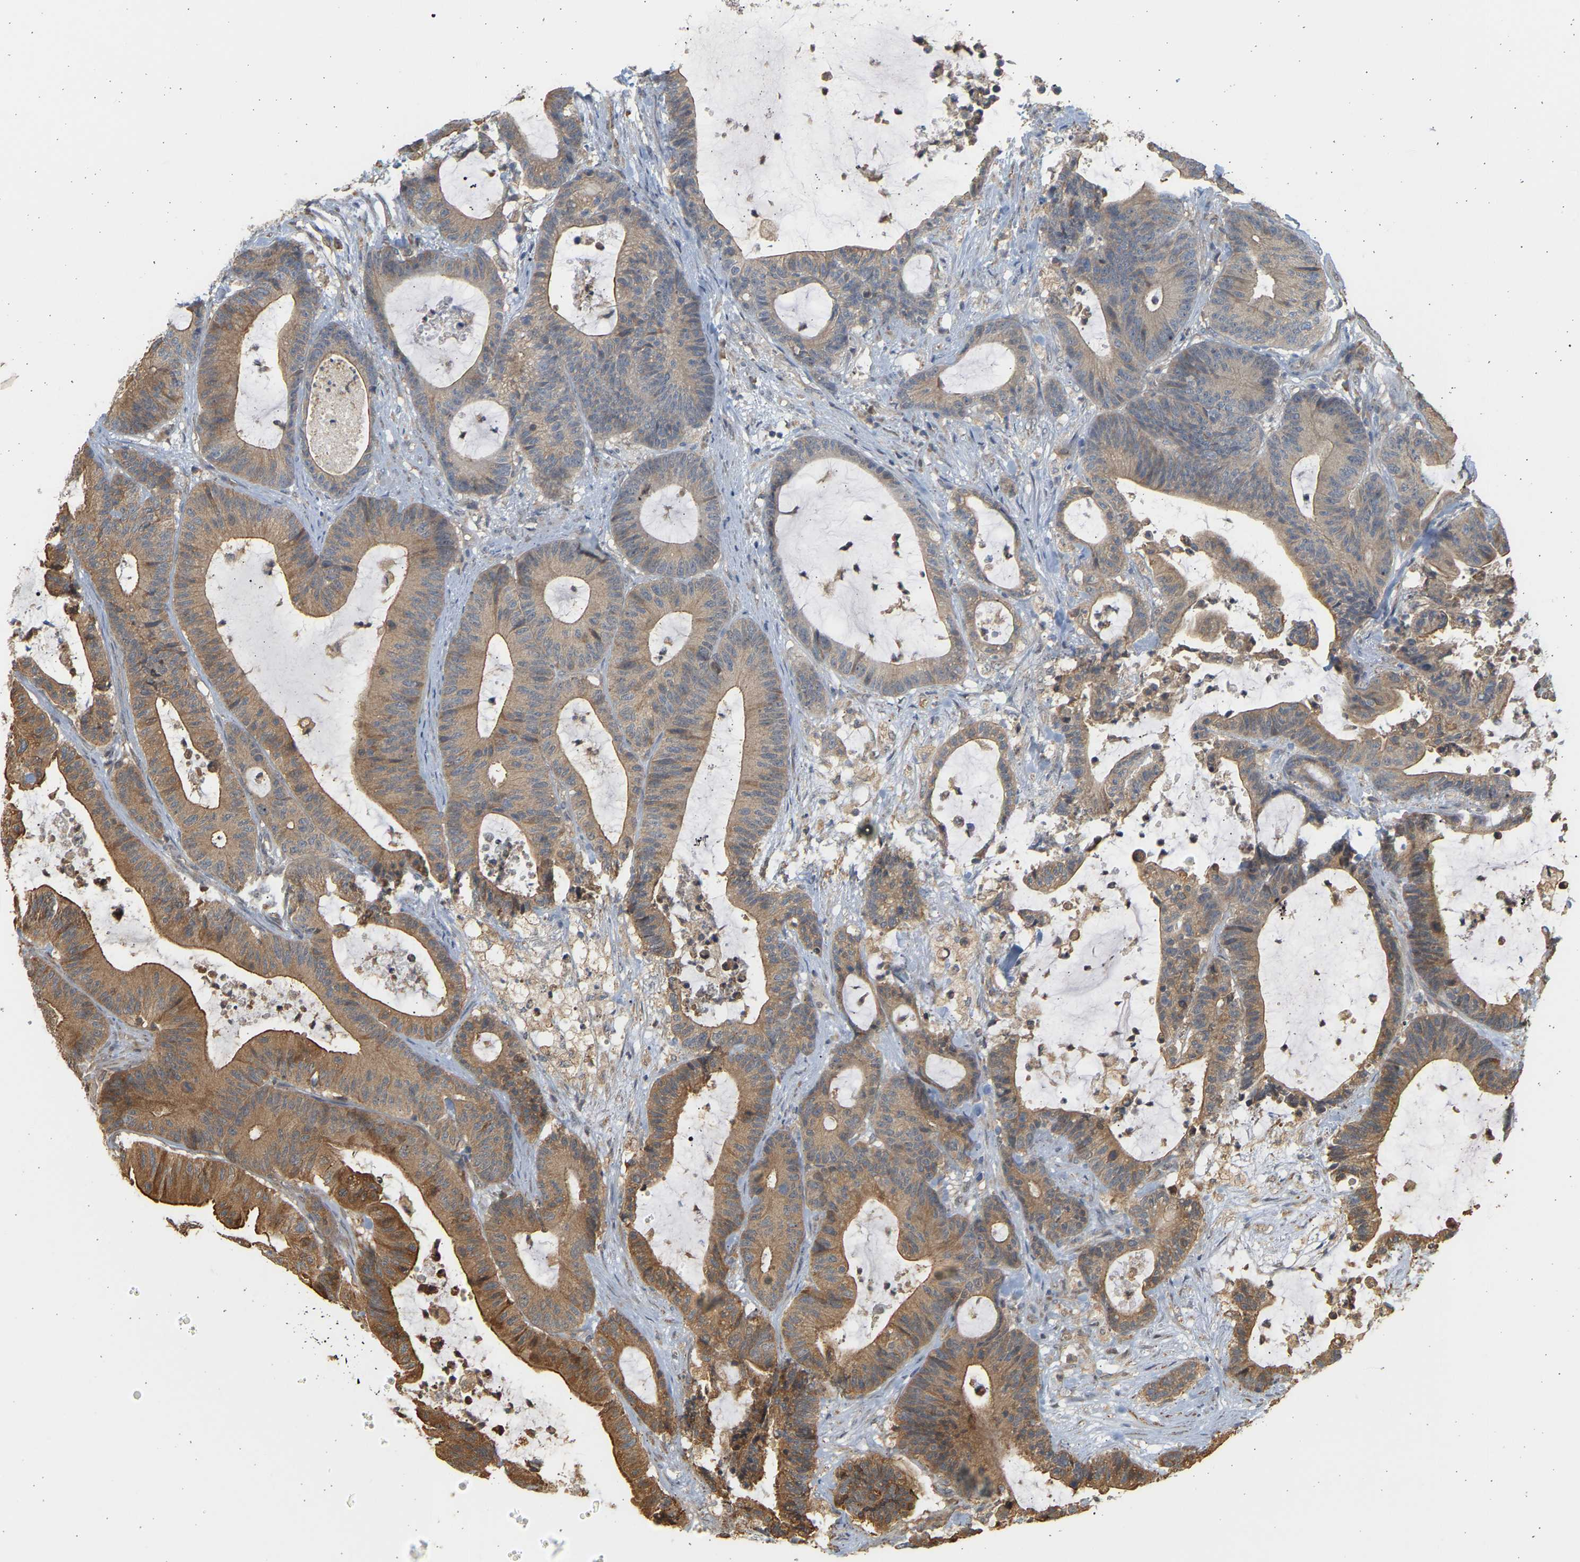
{"staining": {"intensity": "moderate", "quantity": ">75%", "location": "cytoplasmic/membranous"}, "tissue": "colorectal cancer", "cell_type": "Tumor cells", "image_type": "cancer", "snomed": [{"axis": "morphology", "description": "Adenocarcinoma, NOS"}, {"axis": "topography", "description": "Colon"}], "caption": "High-magnification brightfield microscopy of colorectal adenocarcinoma stained with DAB (3,3'-diaminobenzidine) (brown) and counterstained with hematoxylin (blue). tumor cells exhibit moderate cytoplasmic/membranous expression is appreciated in about>75% of cells.", "gene": "B4GALT6", "patient": {"sex": "female", "age": 84}}